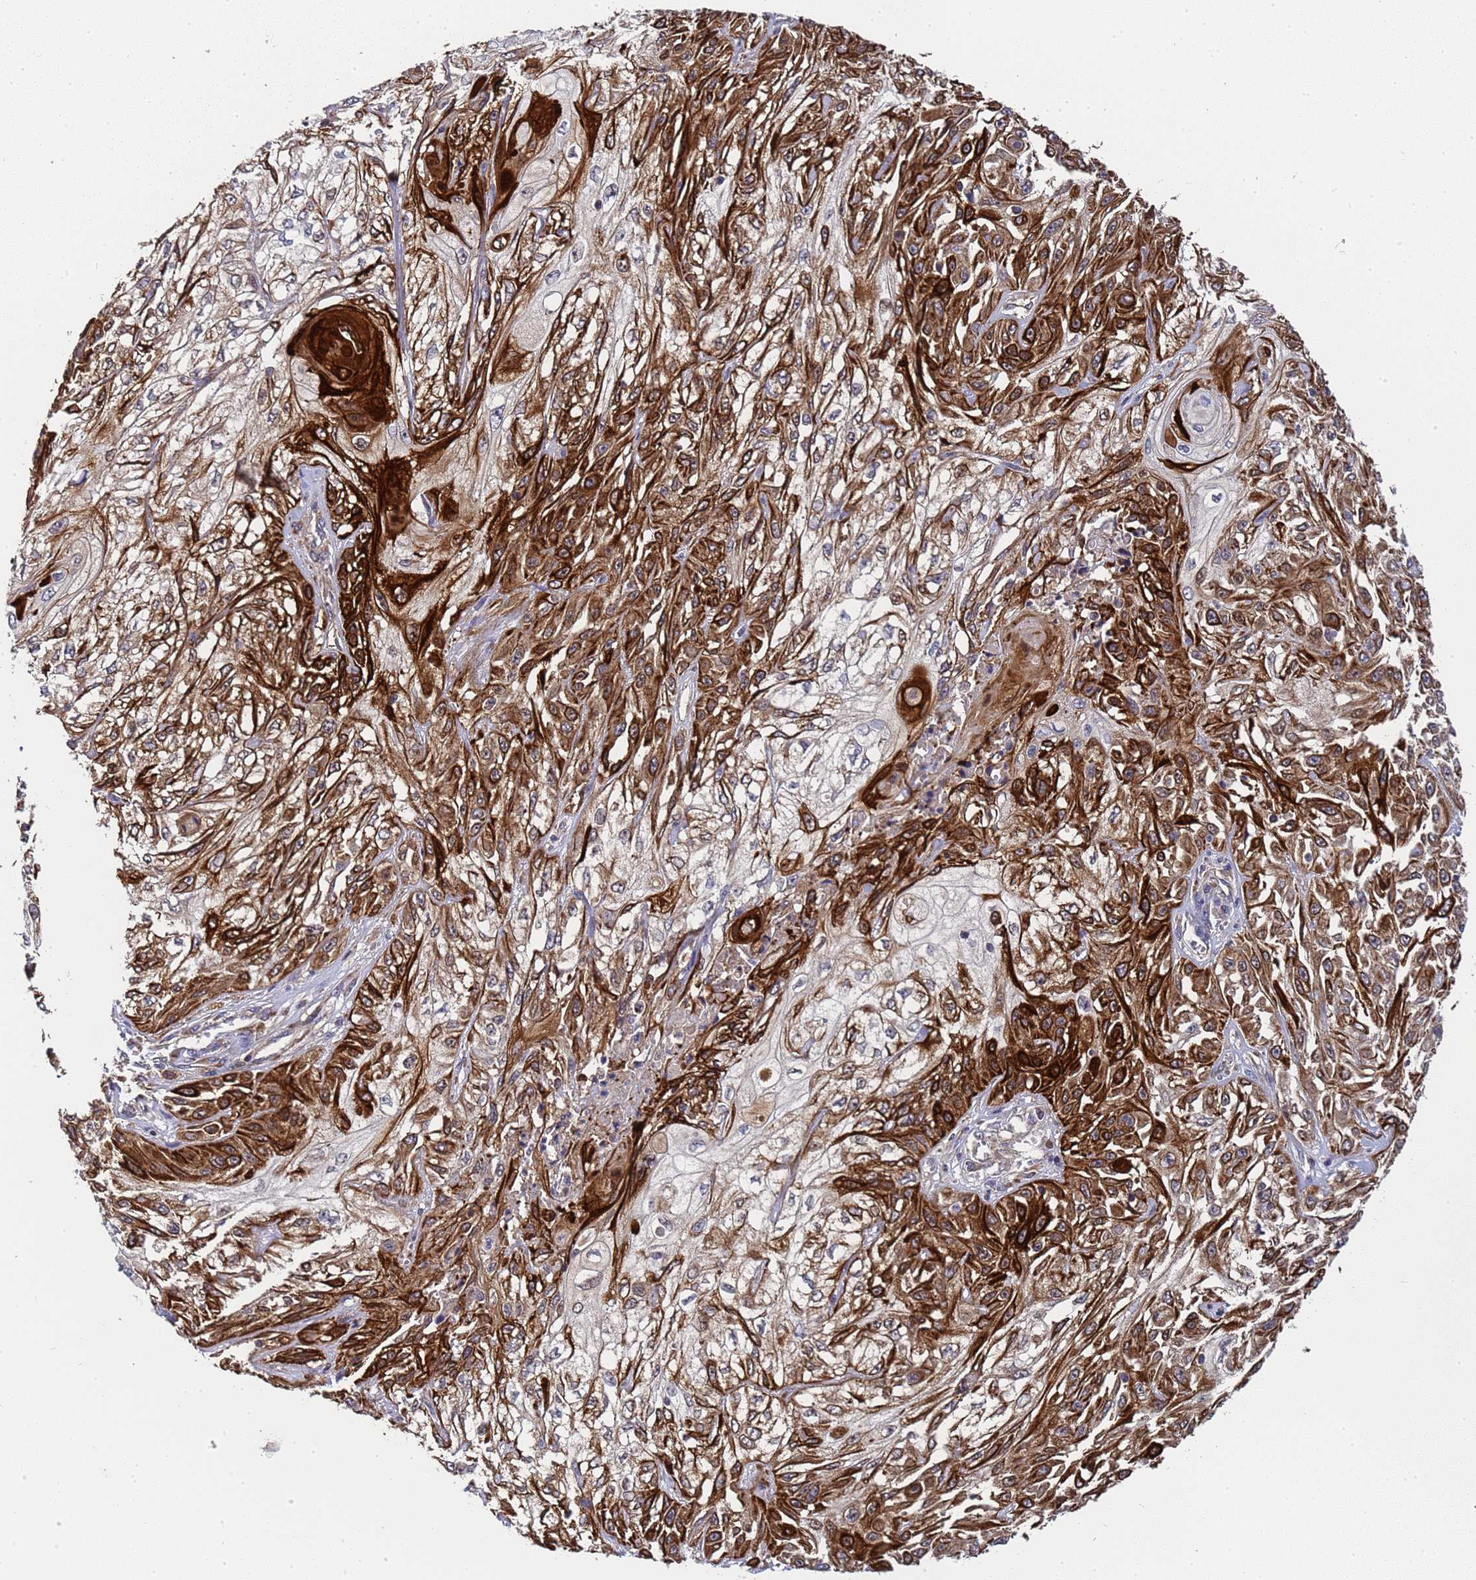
{"staining": {"intensity": "strong", "quantity": ">75%", "location": "cytoplasmic/membranous"}, "tissue": "skin cancer", "cell_type": "Tumor cells", "image_type": "cancer", "snomed": [{"axis": "morphology", "description": "Squamous cell carcinoma, NOS"}, {"axis": "morphology", "description": "Squamous cell carcinoma, metastatic, NOS"}, {"axis": "topography", "description": "Skin"}, {"axis": "topography", "description": "Lymph node"}], "caption": "Human metastatic squamous cell carcinoma (skin) stained with a protein marker demonstrates strong staining in tumor cells.", "gene": "MOCS1", "patient": {"sex": "male", "age": 75}}